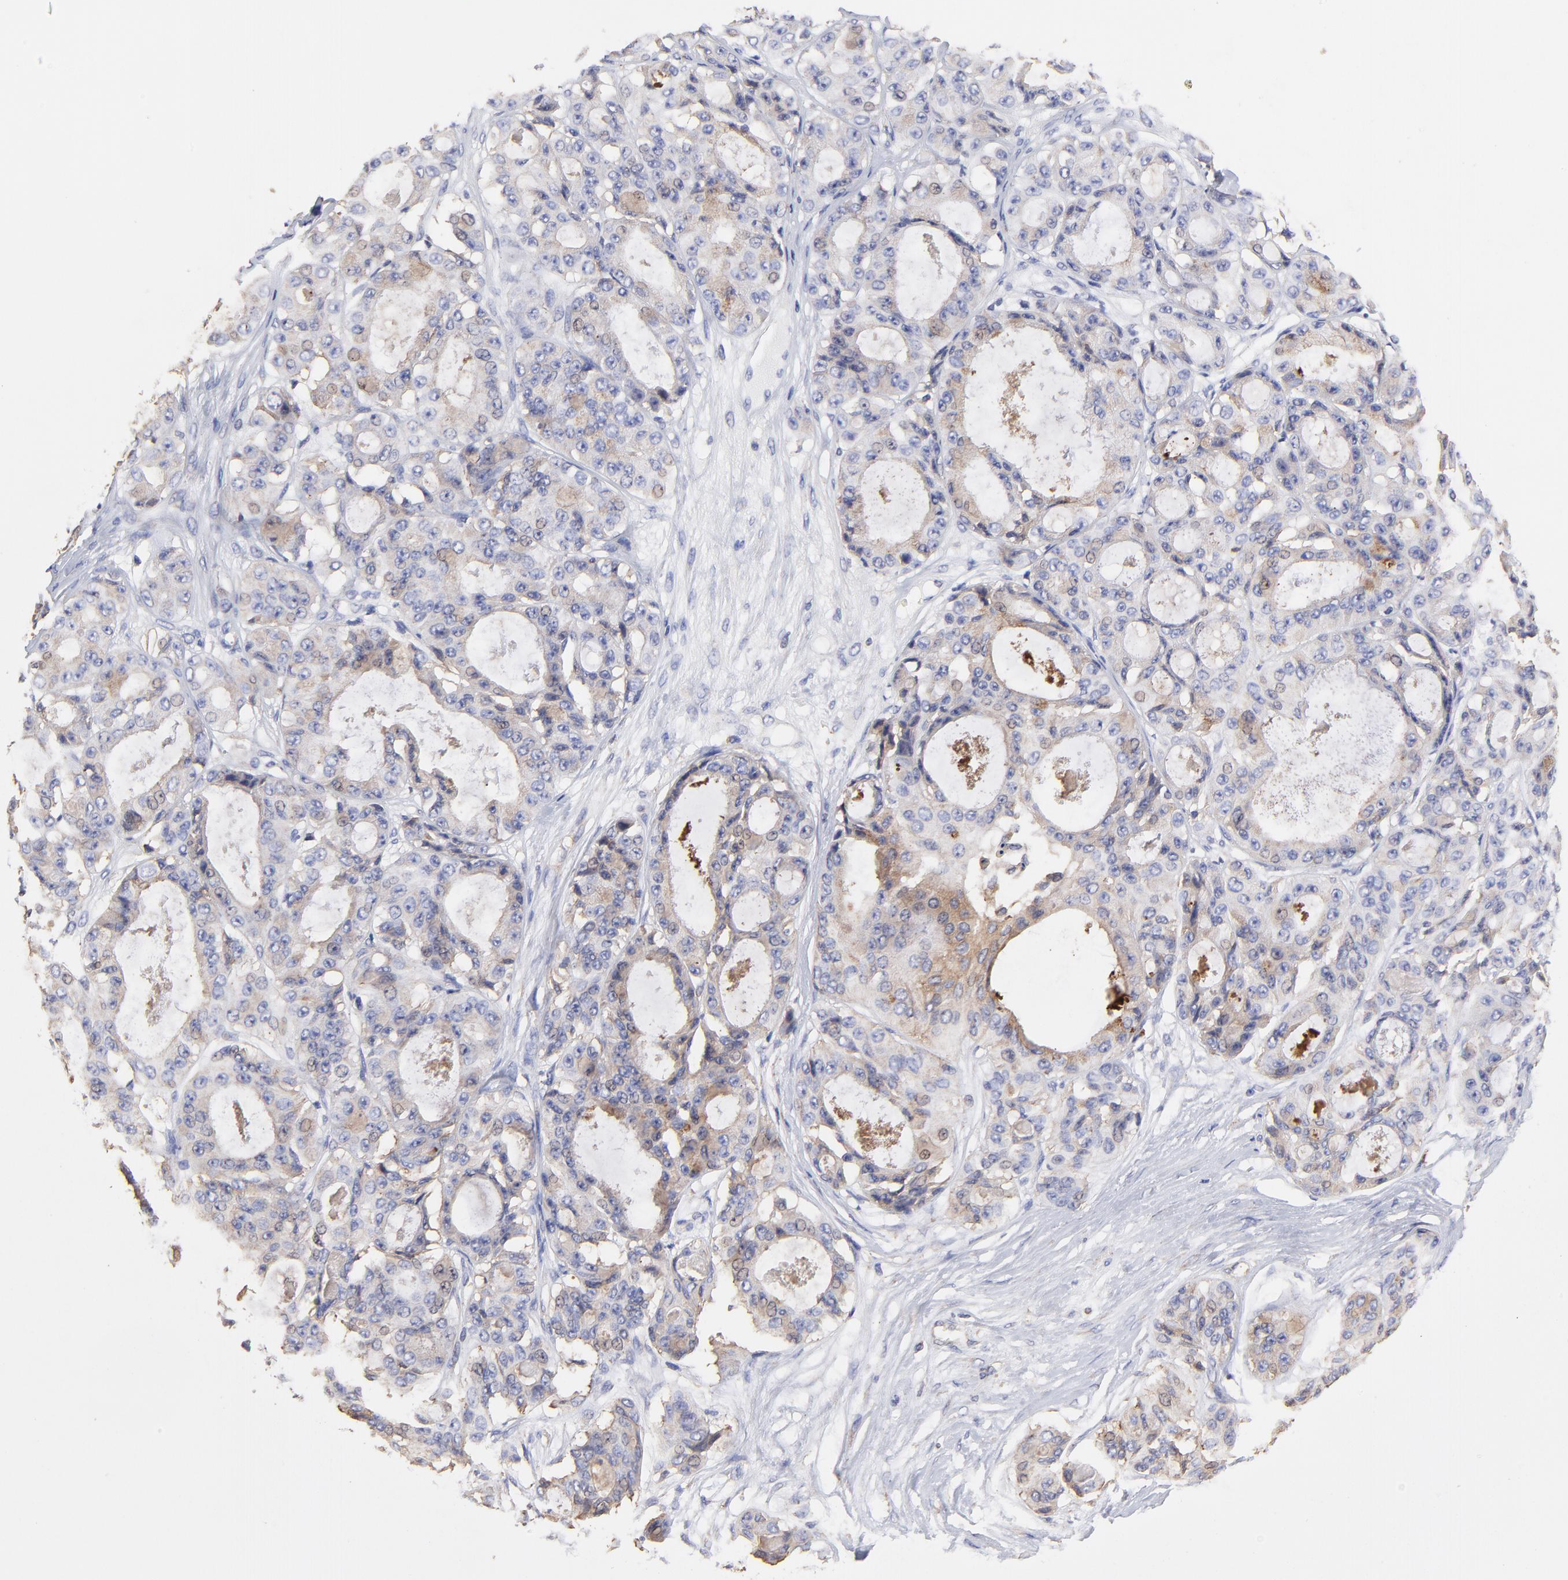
{"staining": {"intensity": "weak", "quantity": "25%-75%", "location": "cytoplasmic/membranous"}, "tissue": "ovarian cancer", "cell_type": "Tumor cells", "image_type": "cancer", "snomed": [{"axis": "morphology", "description": "Carcinoma, endometroid"}, {"axis": "topography", "description": "Ovary"}], "caption": "Human endometroid carcinoma (ovarian) stained with a protein marker reveals weak staining in tumor cells.", "gene": "PFKM", "patient": {"sex": "female", "age": 61}}